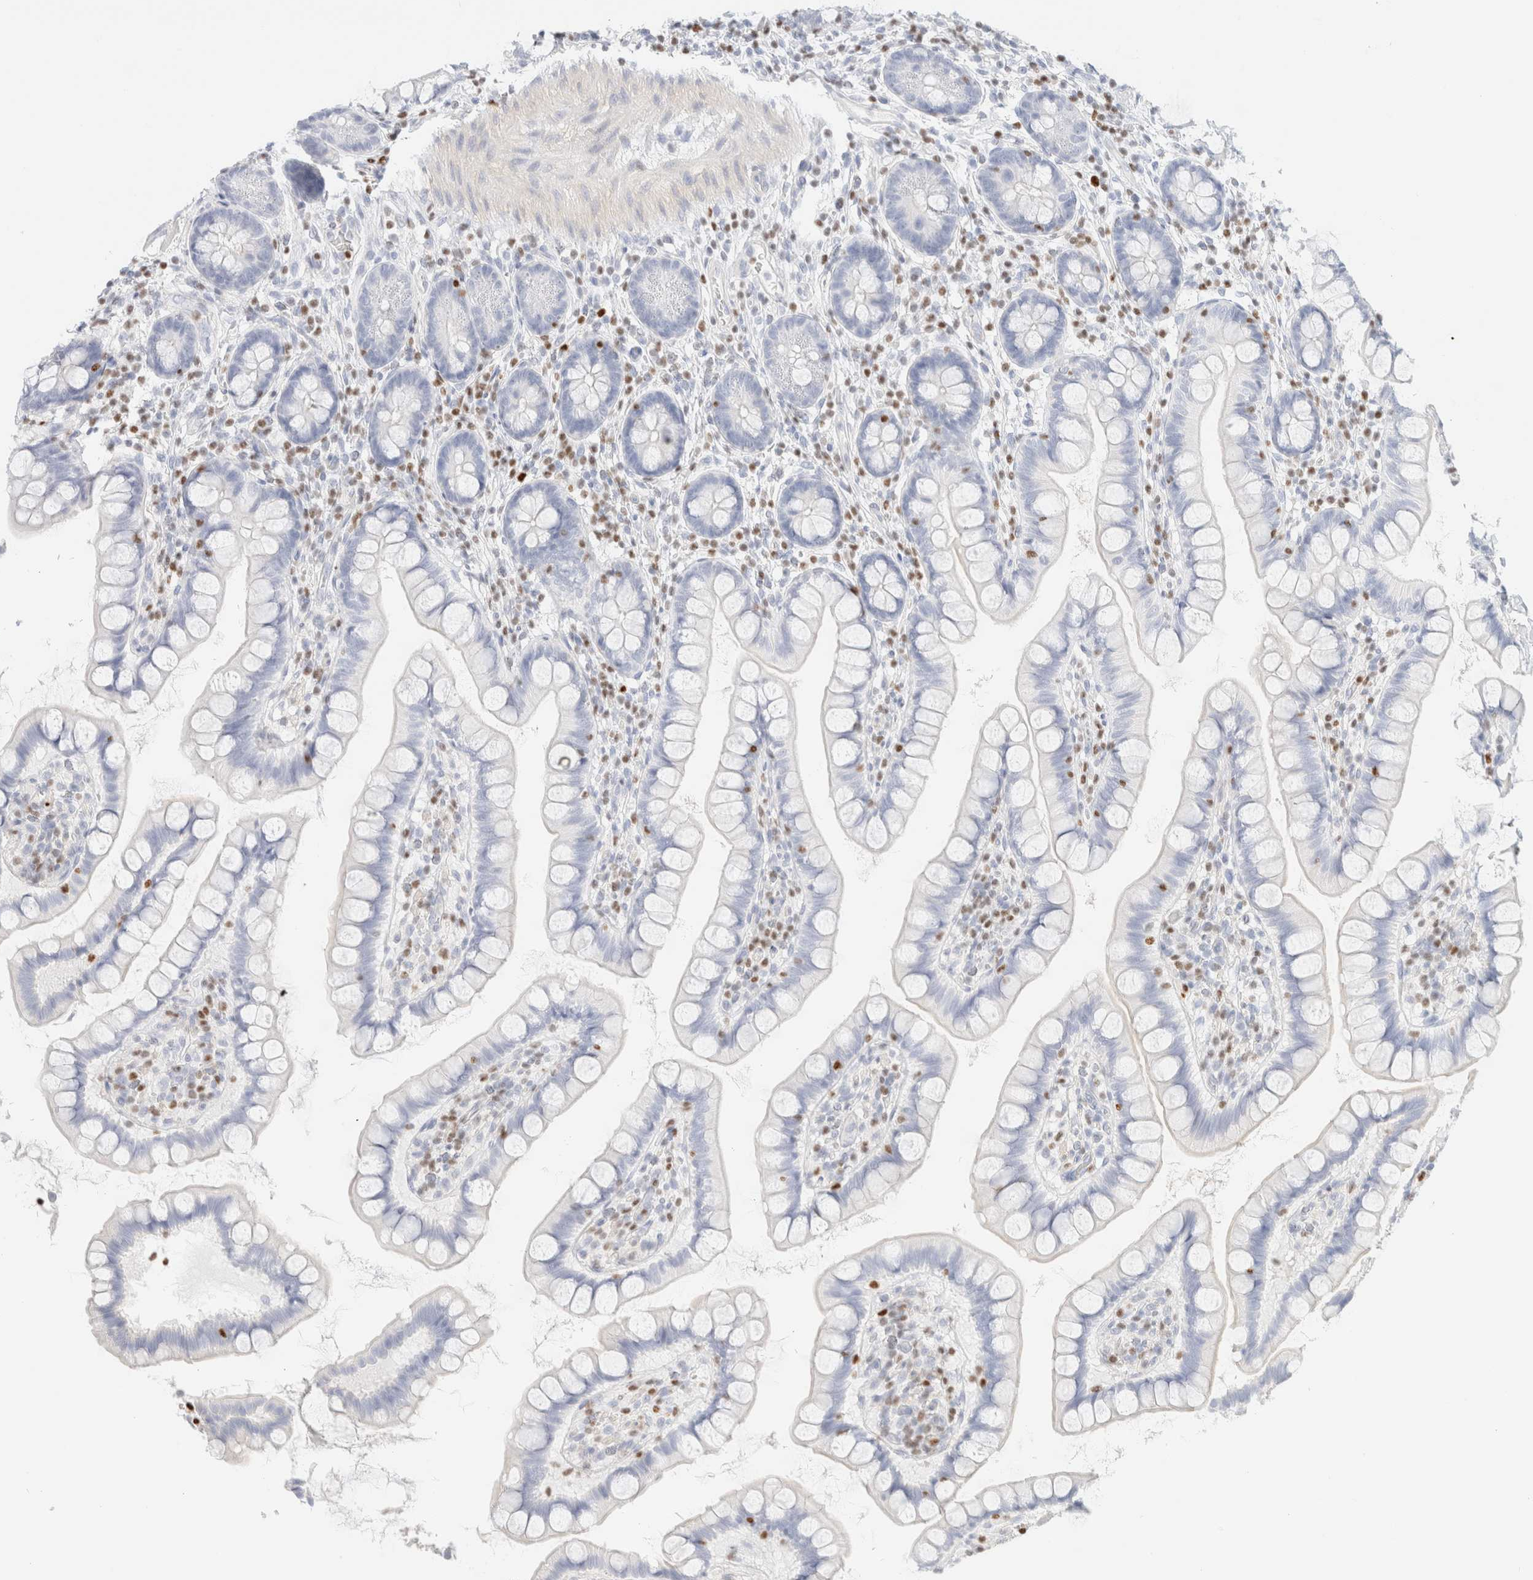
{"staining": {"intensity": "negative", "quantity": "none", "location": "none"}, "tissue": "small intestine", "cell_type": "Glandular cells", "image_type": "normal", "snomed": [{"axis": "morphology", "description": "Normal tissue, NOS"}, {"axis": "topography", "description": "Small intestine"}], "caption": "Protein analysis of benign small intestine demonstrates no significant staining in glandular cells. (DAB (3,3'-diaminobenzidine) immunohistochemistry (IHC) with hematoxylin counter stain).", "gene": "IKZF3", "patient": {"sex": "female", "age": 84}}